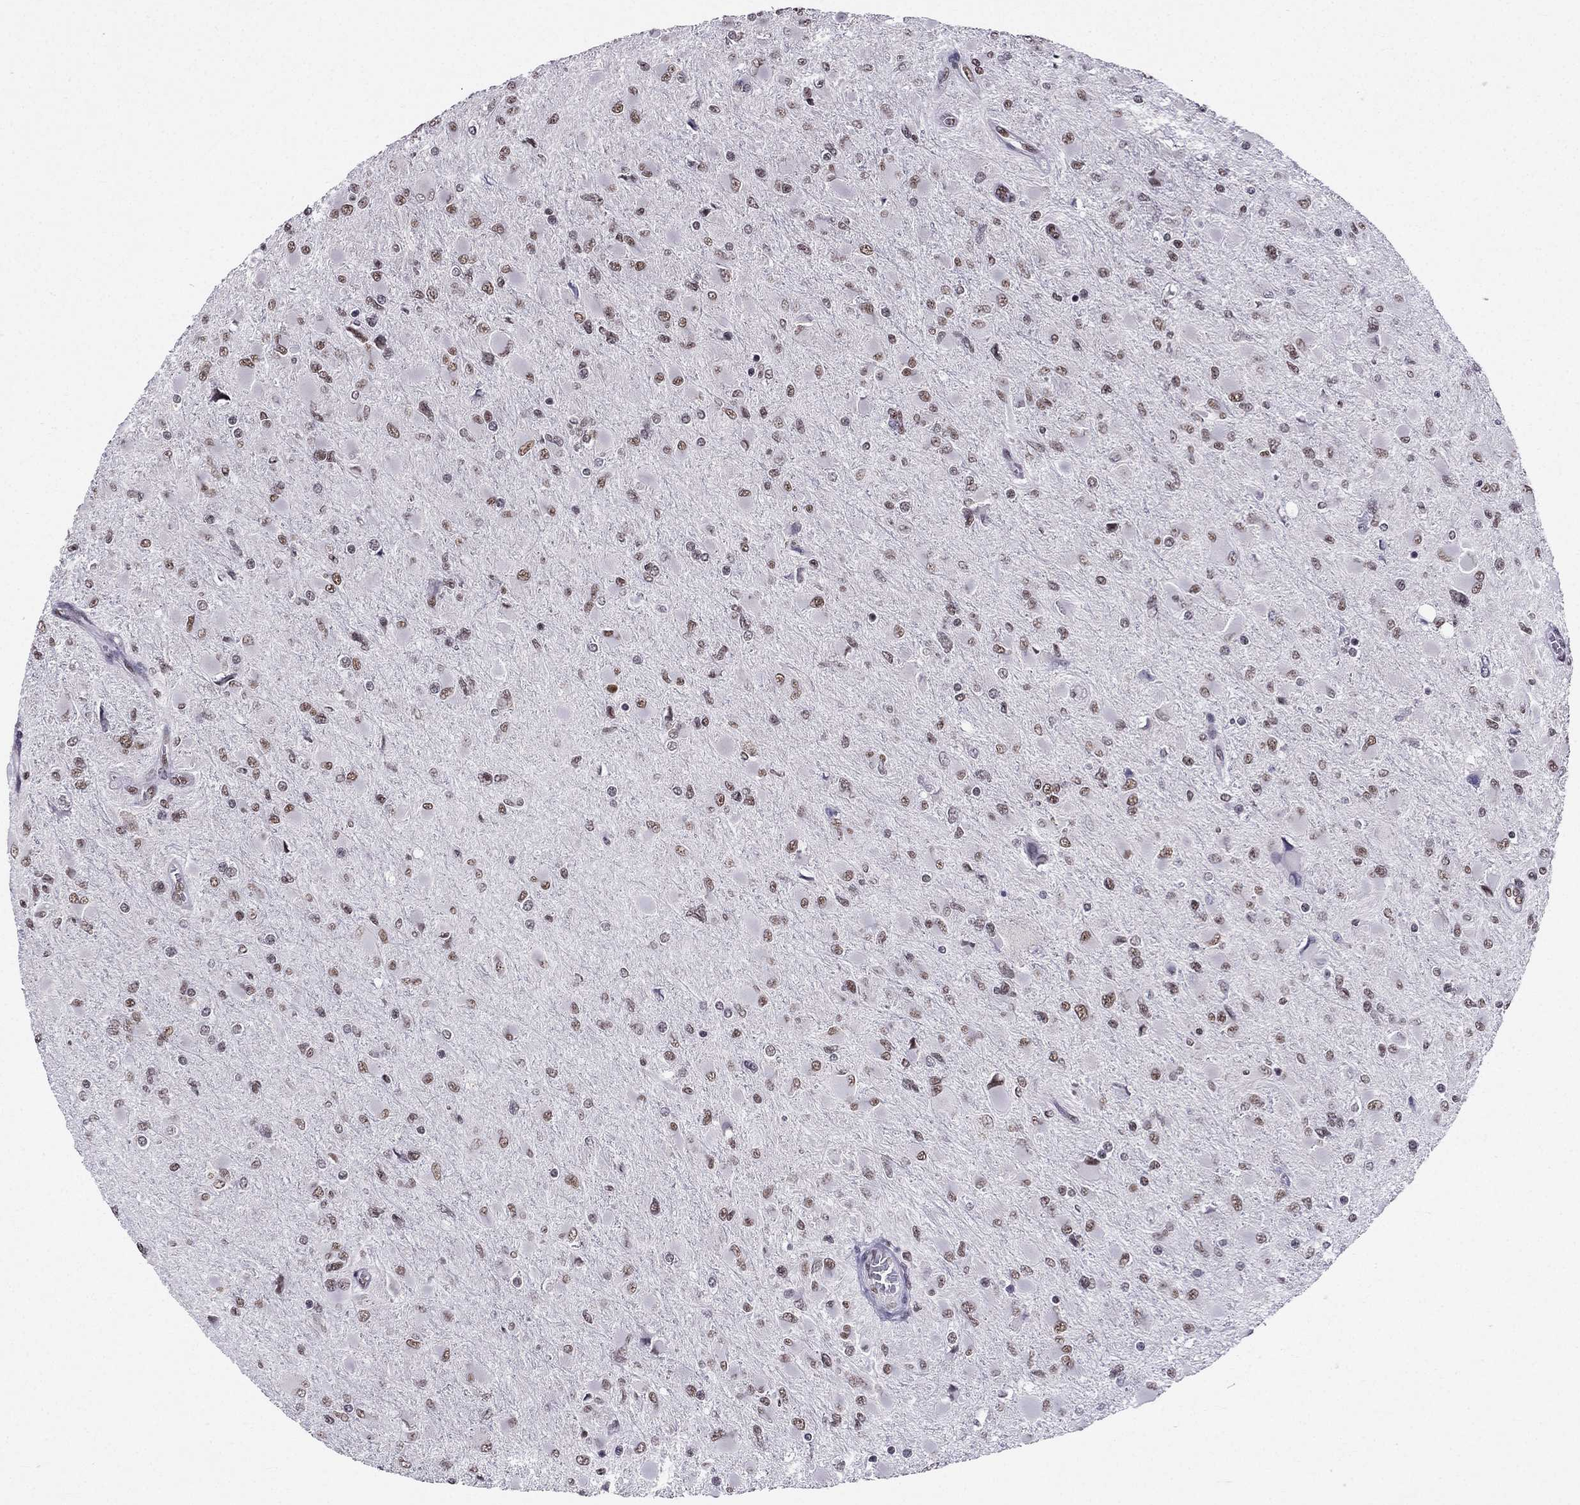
{"staining": {"intensity": "weak", "quantity": ">75%", "location": "nuclear"}, "tissue": "glioma", "cell_type": "Tumor cells", "image_type": "cancer", "snomed": [{"axis": "morphology", "description": "Glioma, malignant, High grade"}, {"axis": "topography", "description": "Cerebral cortex"}], "caption": "Immunohistochemistry image of malignant glioma (high-grade) stained for a protein (brown), which reveals low levels of weak nuclear positivity in about >75% of tumor cells.", "gene": "ZNF420", "patient": {"sex": "female", "age": 36}}